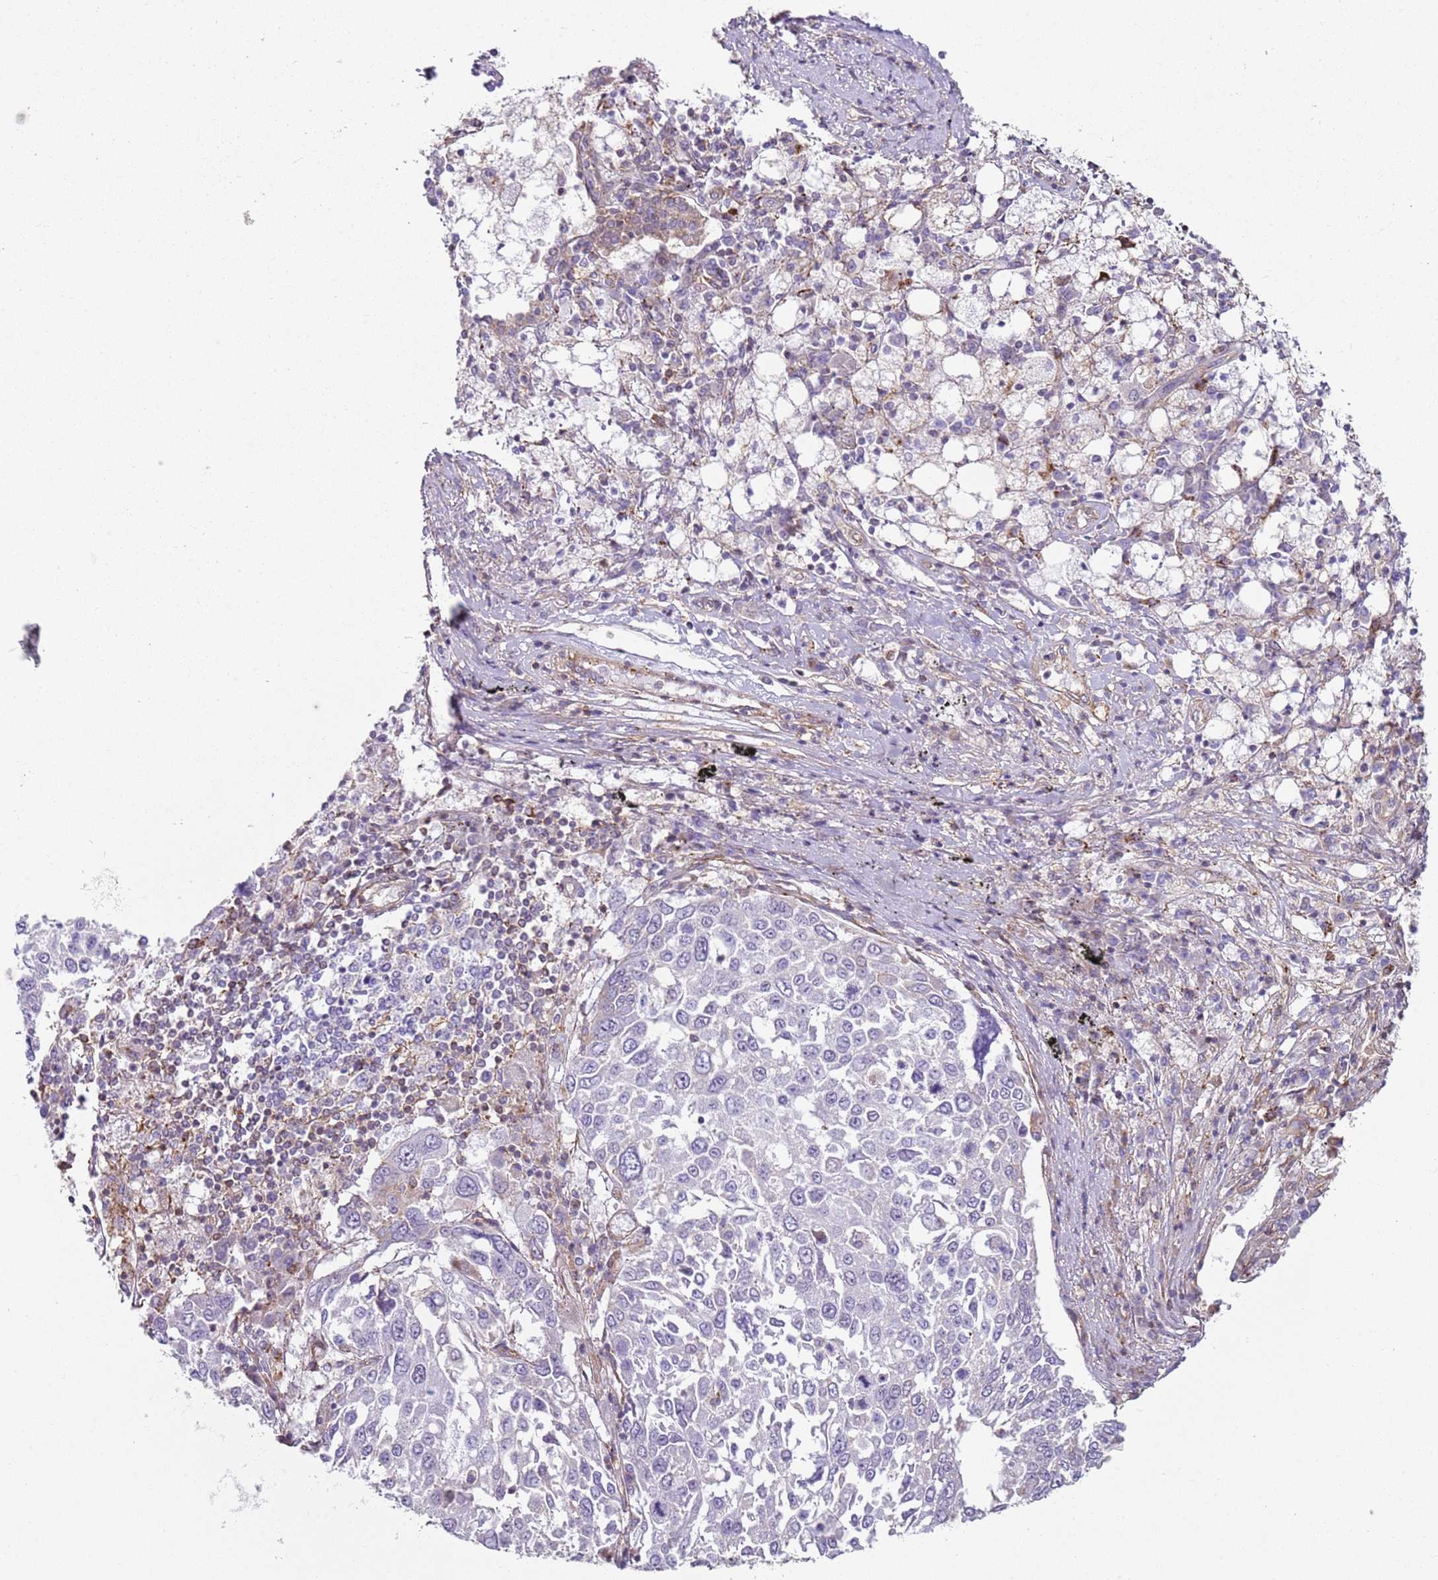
{"staining": {"intensity": "negative", "quantity": "none", "location": "none"}, "tissue": "lung cancer", "cell_type": "Tumor cells", "image_type": "cancer", "snomed": [{"axis": "morphology", "description": "Squamous cell carcinoma, NOS"}, {"axis": "topography", "description": "Lung"}], "caption": "Lung squamous cell carcinoma stained for a protein using immunohistochemistry displays no expression tumor cells.", "gene": "GNAI3", "patient": {"sex": "male", "age": 65}}